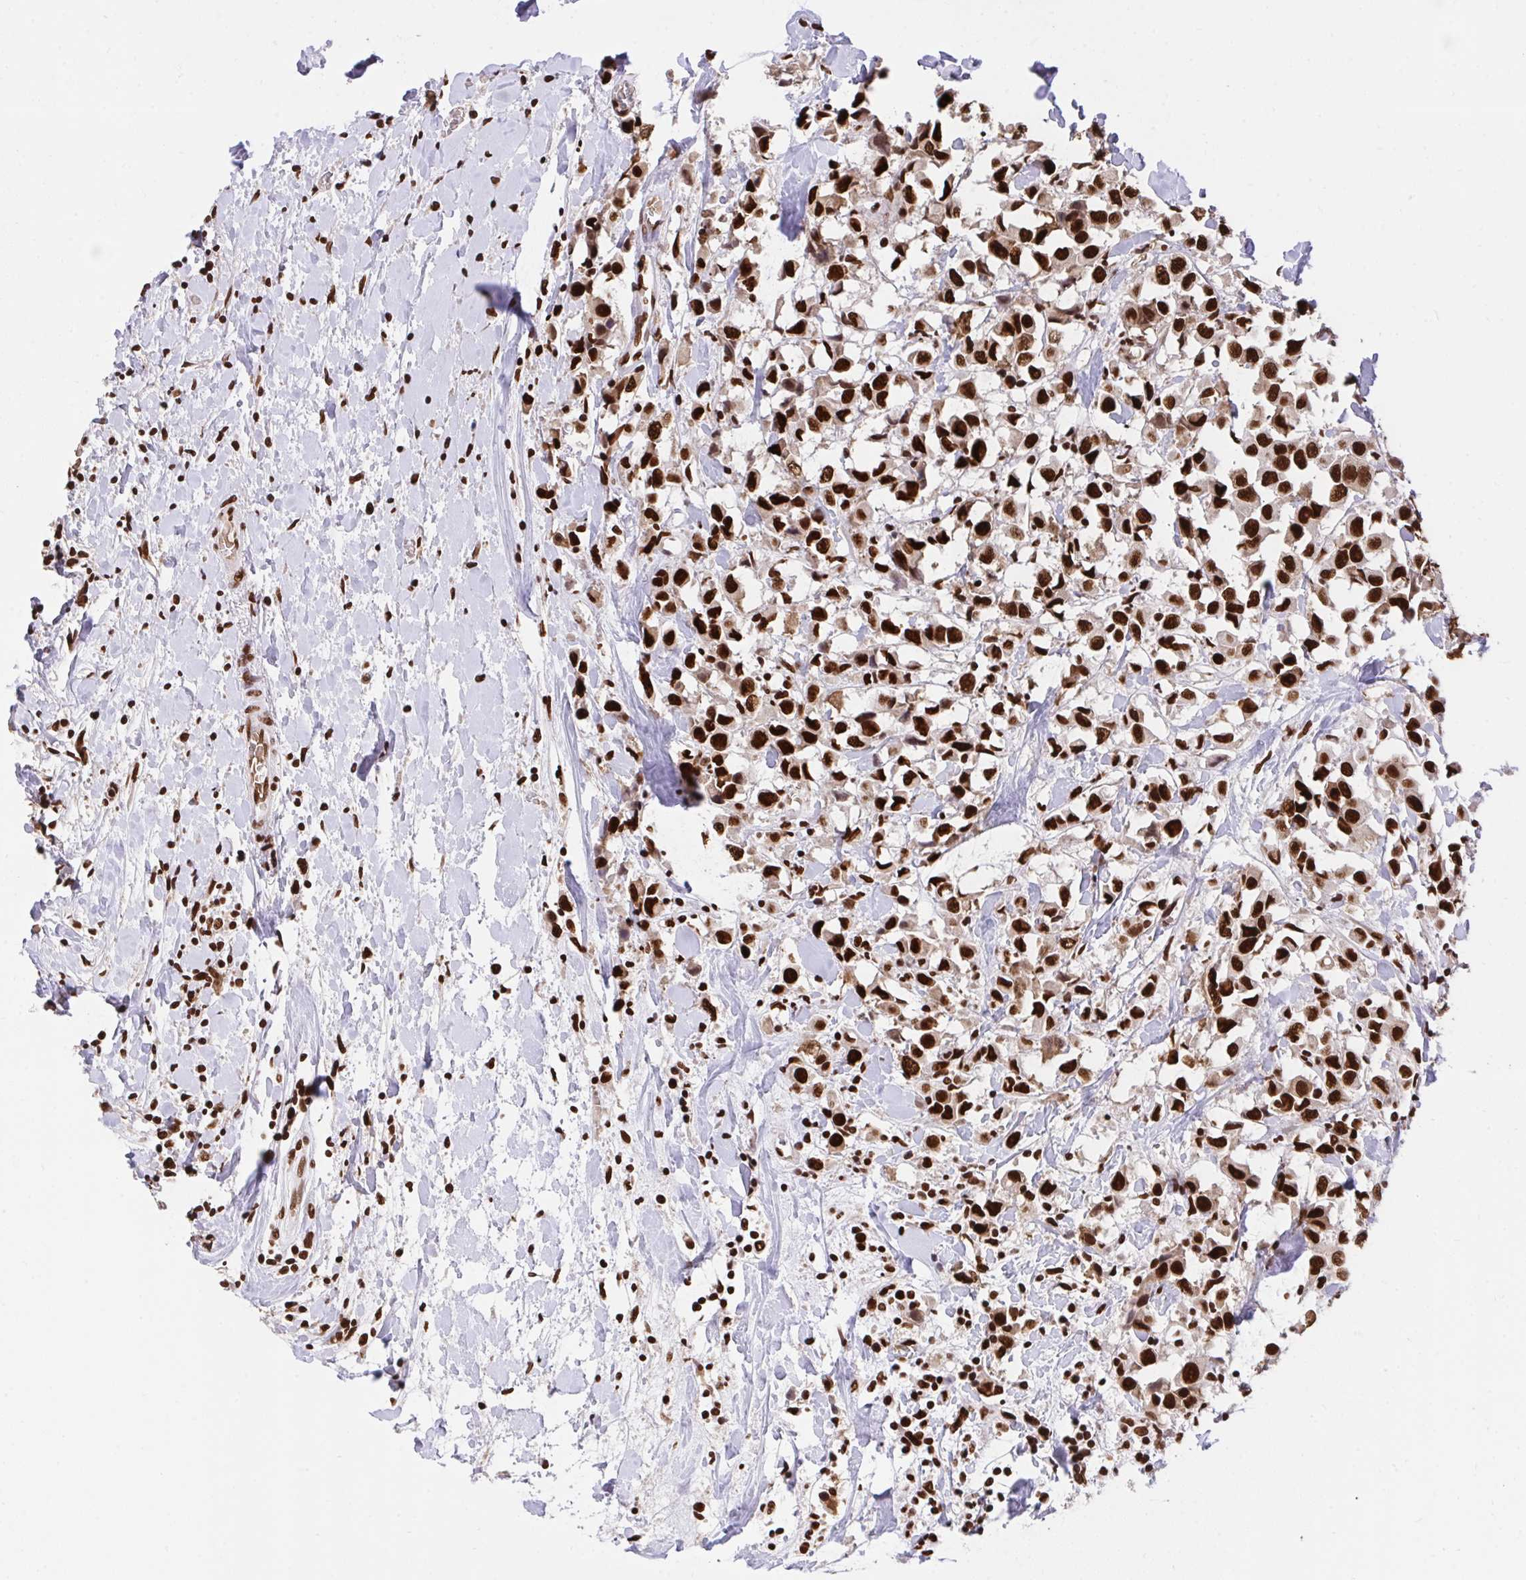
{"staining": {"intensity": "strong", "quantity": ">75%", "location": "nuclear"}, "tissue": "breast cancer", "cell_type": "Tumor cells", "image_type": "cancer", "snomed": [{"axis": "morphology", "description": "Duct carcinoma"}, {"axis": "topography", "description": "Breast"}], "caption": "Breast cancer (intraductal carcinoma) stained with a brown dye displays strong nuclear positive staining in about >75% of tumor cells.", "gene": "HNRNPL", "patient": {"sex": "female", "age": 61}}